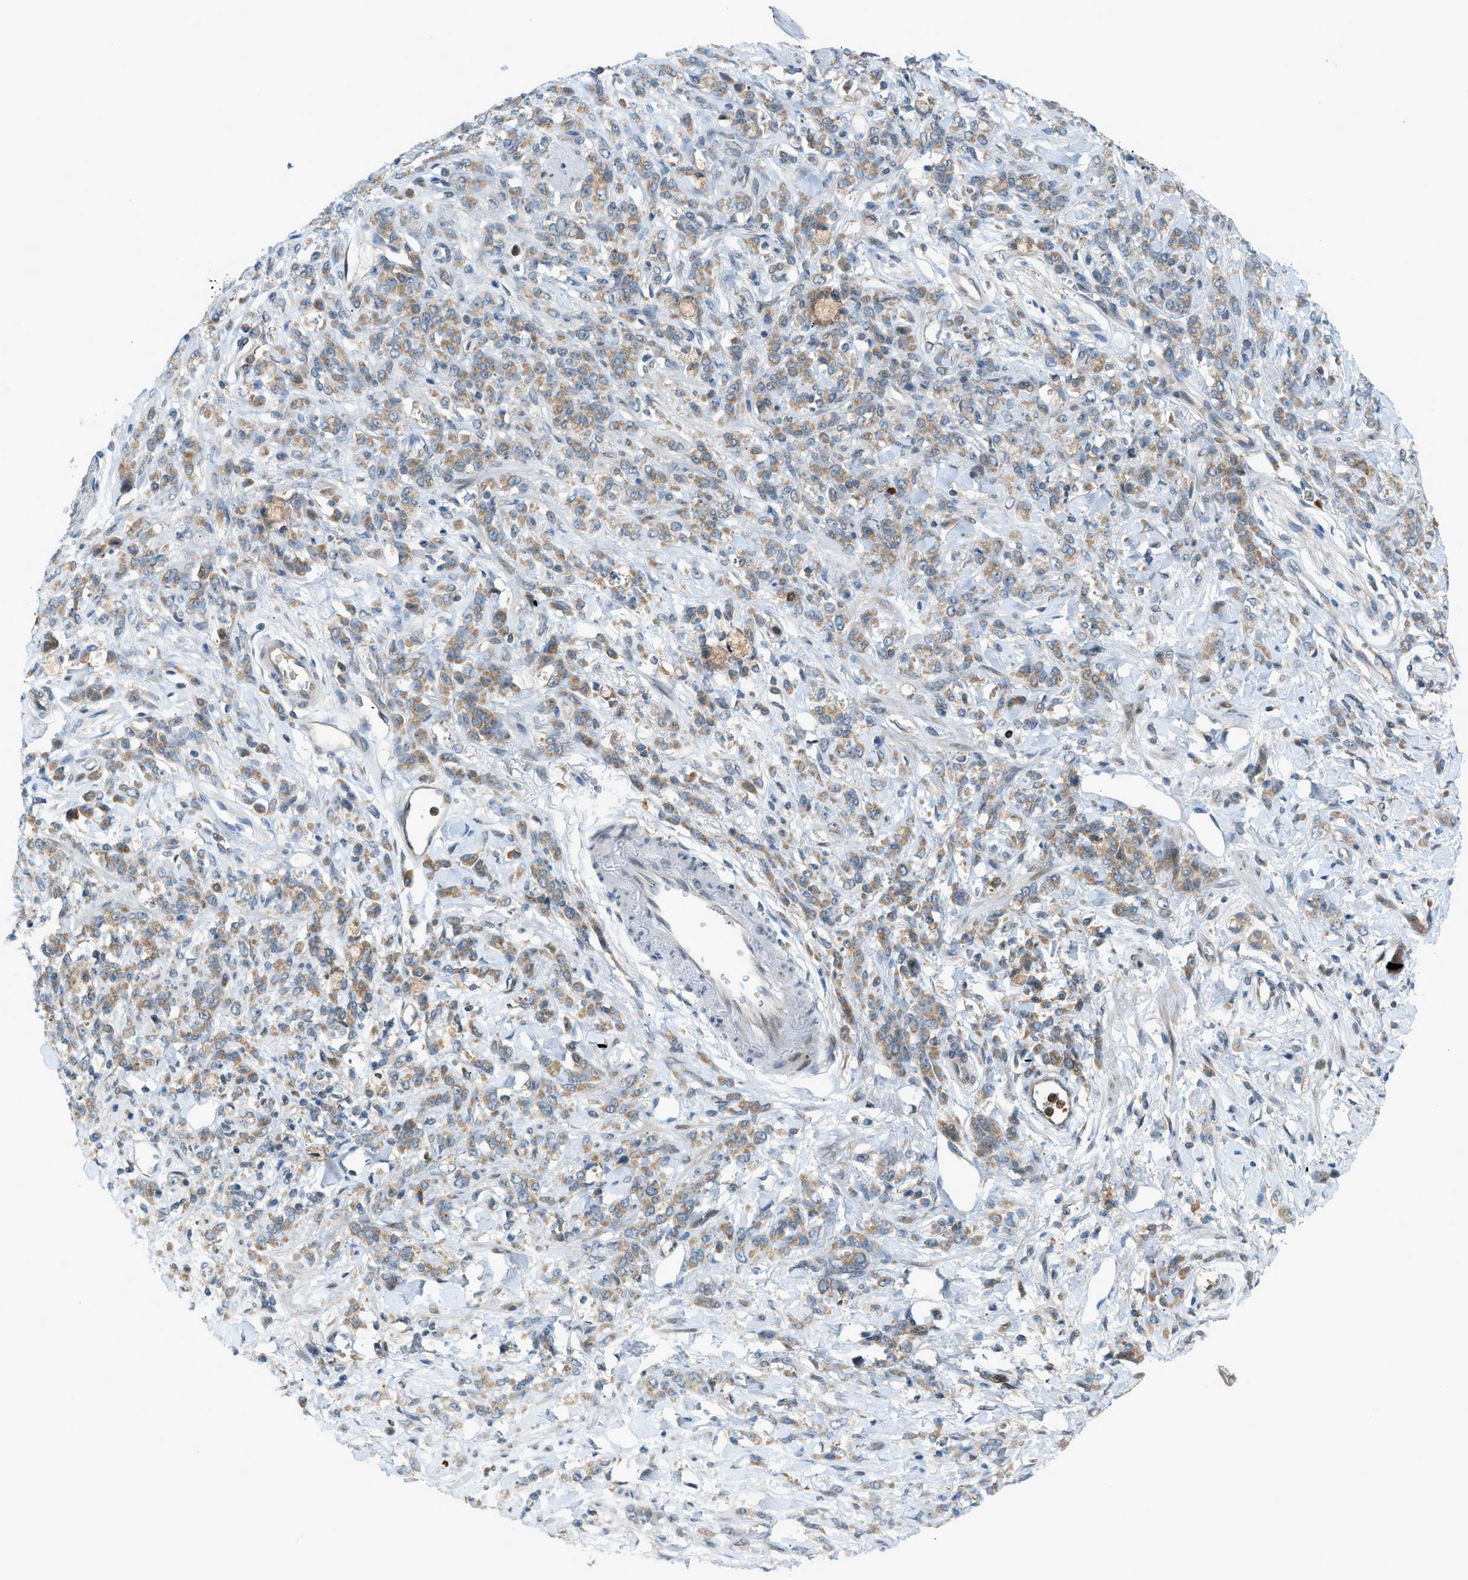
{"staining": {"intensity": "moderate", "quantity": ">75%", "location": "cytoplasmic/membranous"}, "tissue": "stomach cancer", "cell_type": "Tumor cells", "image_type": "cancer", "snomed": [{"axis": "morphology", "description": "Normal tissue, NOS"}, {"axis": "morphology", "description": "Adenocarcinoma, NOS"}, {"axis": "topography", "description": "Stomach"}], "caption": "Immunohistochemistry (IHC) (DAB (3,3'-diaminobenzidine)) staining of adenocarcinoma (stomach) demonstrates moderate cytoplasmic/membranous protein positivity in about >75% of tumor cells.", "gene": "DYRK1A", "patient": {"sex": "male", "age": 82}}